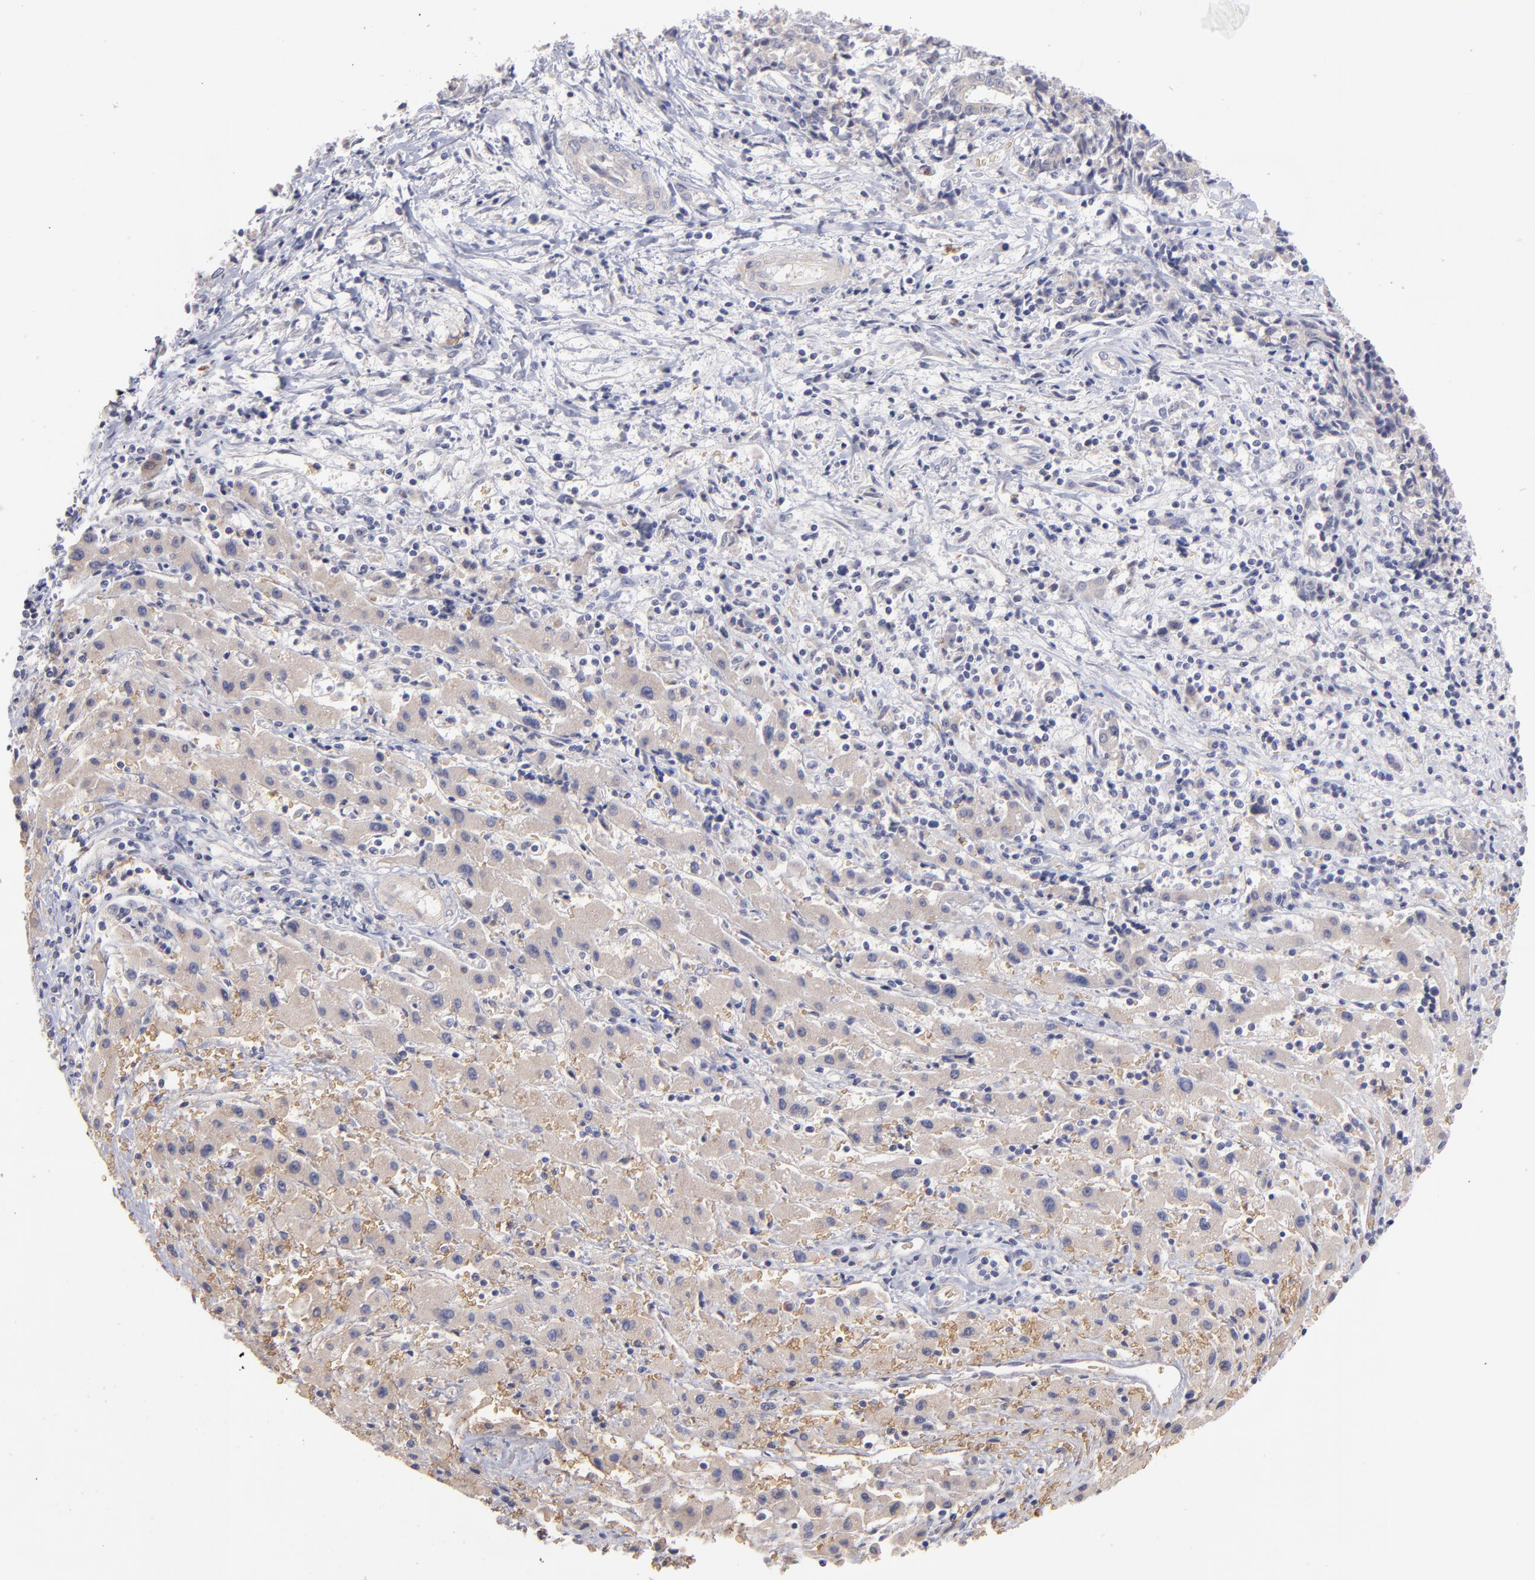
{"staining": {"intensity": "weak", "quantity": ">75%", "location": "cytoplasmic/membranous"}, "tissue": "liver cancer", "cell_type": "Tumor cells", "image_type": "cancer", "snomed": [{"axis": "morphology", "description": "Cholangiocarcinoma"}, {"axis": "topography", "description": "Liver"}], "caption": "Liver cholangiocarcinoma stained with a brown dye displays weak cytoplasmic/membranous positive expression in approximately >75% of tumor cells.", "gene": "F13B", "patient": {"sex": "male", "age": 57}}